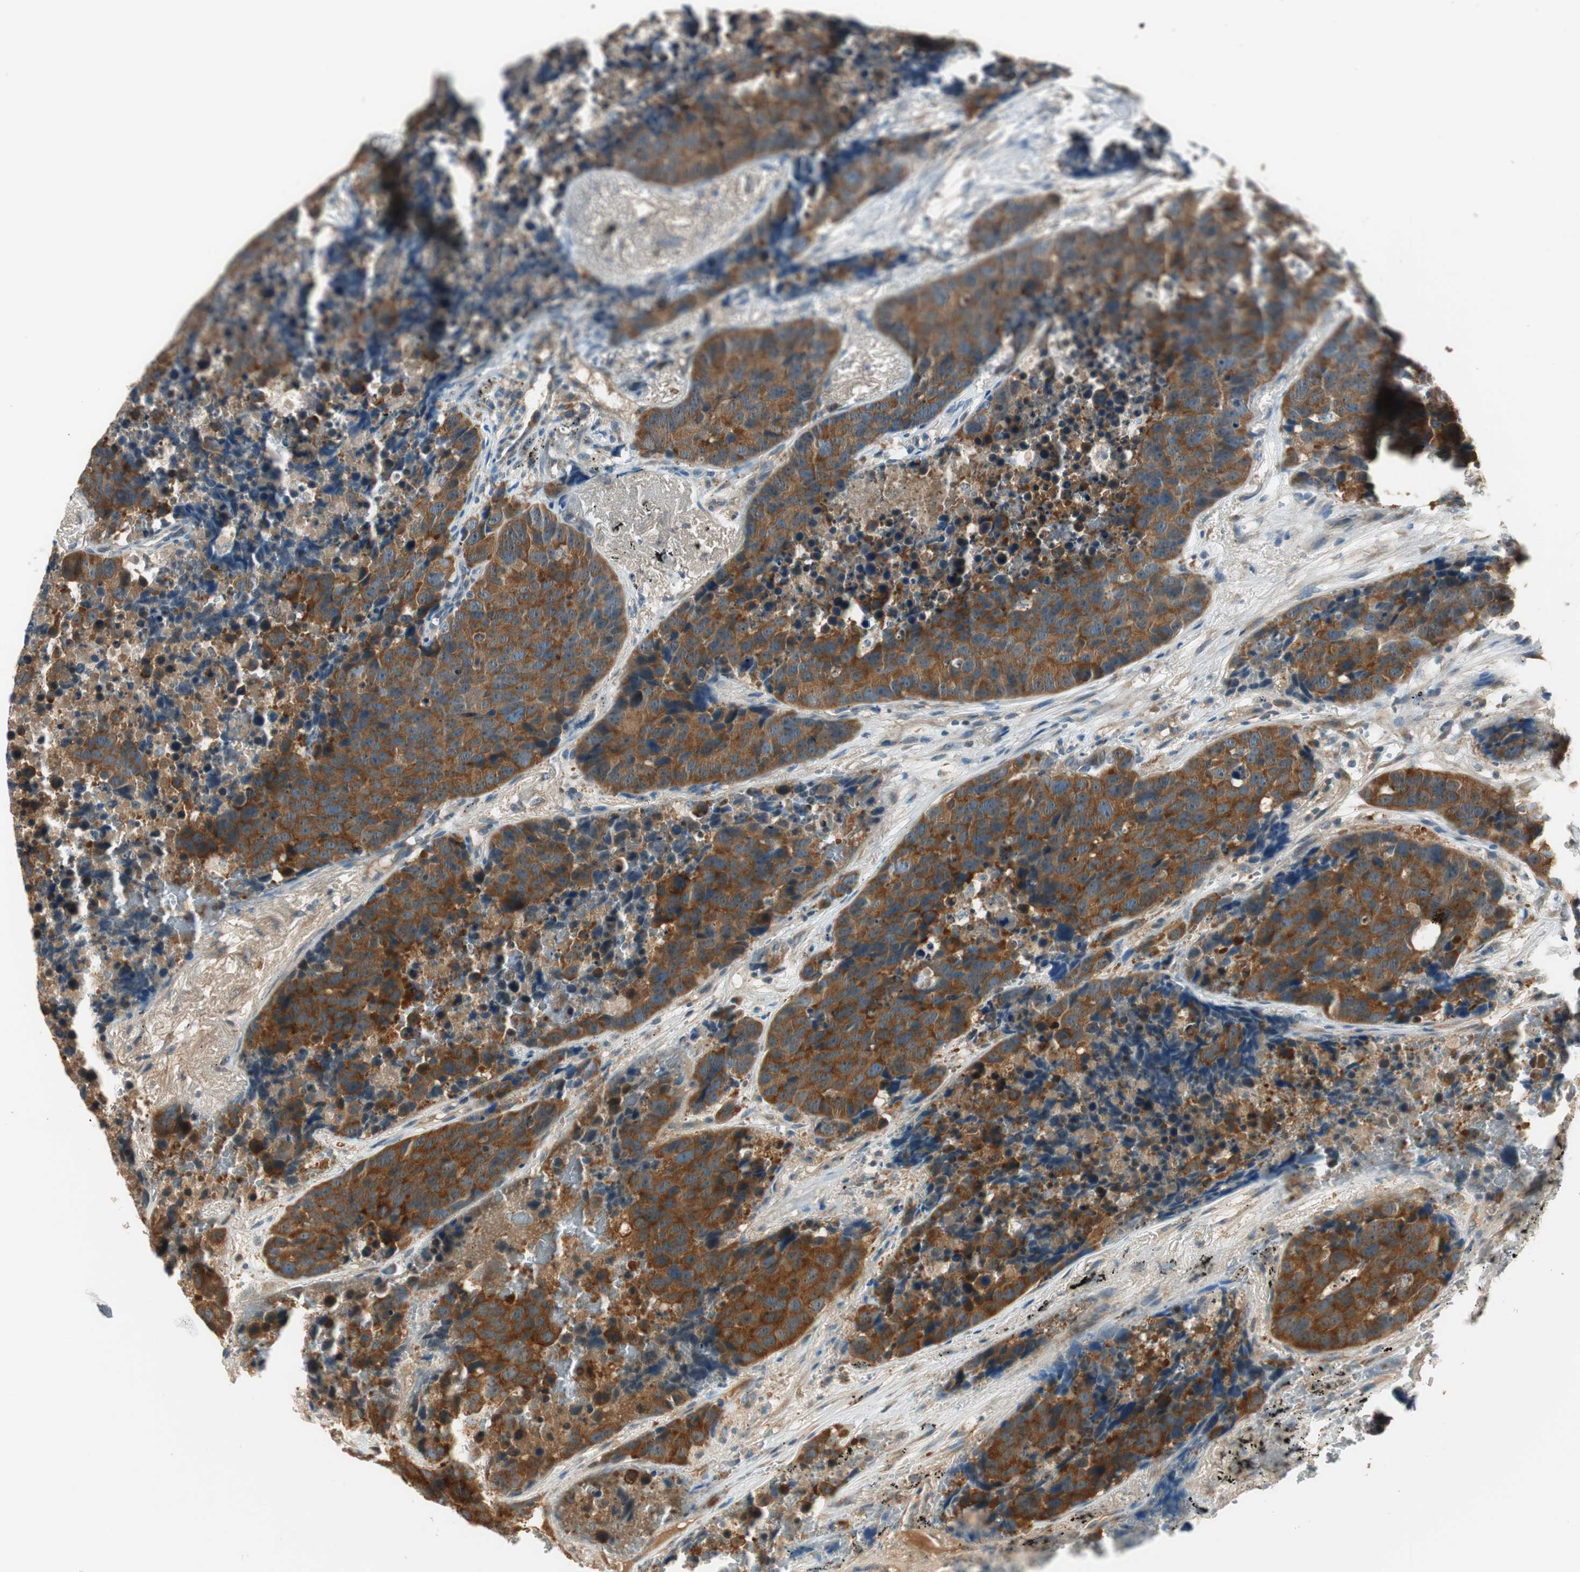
{"staining": {"intensity": "moderate", "quantity": ">75%", "location": "cytoplasmic/membranous"}, "tissue": "carcinoid", "cell_type": "Tumor cells", "image_type": "cancer", "snomed": [{"axis": "morphology", "description": "Carcinoid, malignant, NOS"}, {"axis": "topography", "description": "Lung"}], "caption": "This is a histology image of immunohistochemistry staining of carcinoid, which shows moderate expression in the cytoplasmic/membranous of tumor cells.", "gene": "IPO5", "patient": {"sex": "male", "age": 60}}